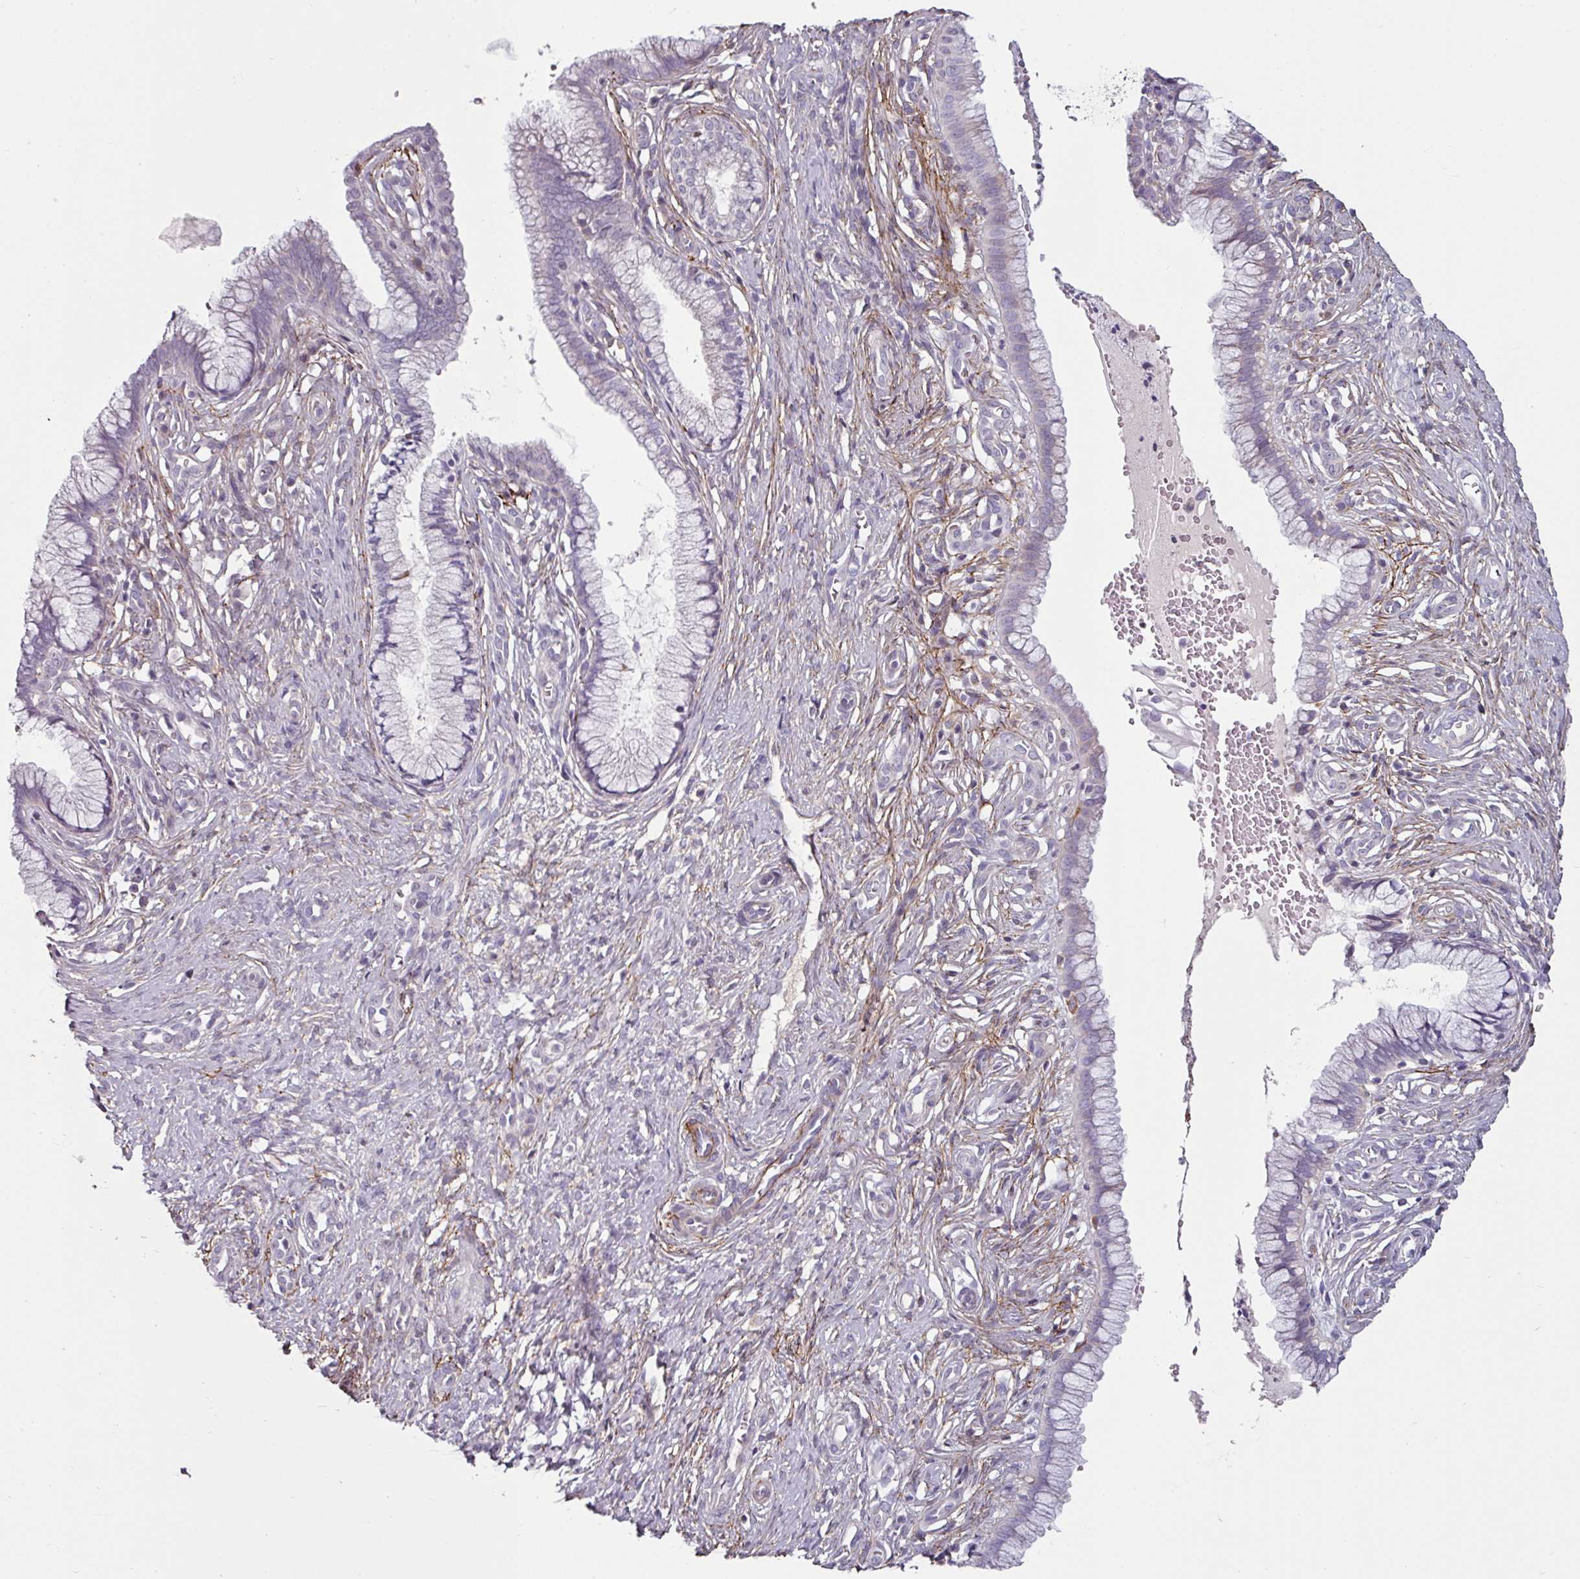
{"staining": {"intensity": "negative", "quantity": "none", "location": "none"}, "tissue": "cervix", "cell_type": "Glandular cells", "image_type": "normal", "snomed": [{"axis": "morphology", "description": "Normal tissue, NOS"}, {"axis": "topography", "description": "Cervix"}], "caption": "Image shows no protein positivity in glandular cells of benign cervix. The staining was performed using DAB (3,3'-diaminobenzidine) to visualize the protein expression in brown, while the nuclei were stained in blue with hematoxylin (Magnification: 20x).", "gene": "MTMR14", "patient": {"sex": "female", "age": 36}}